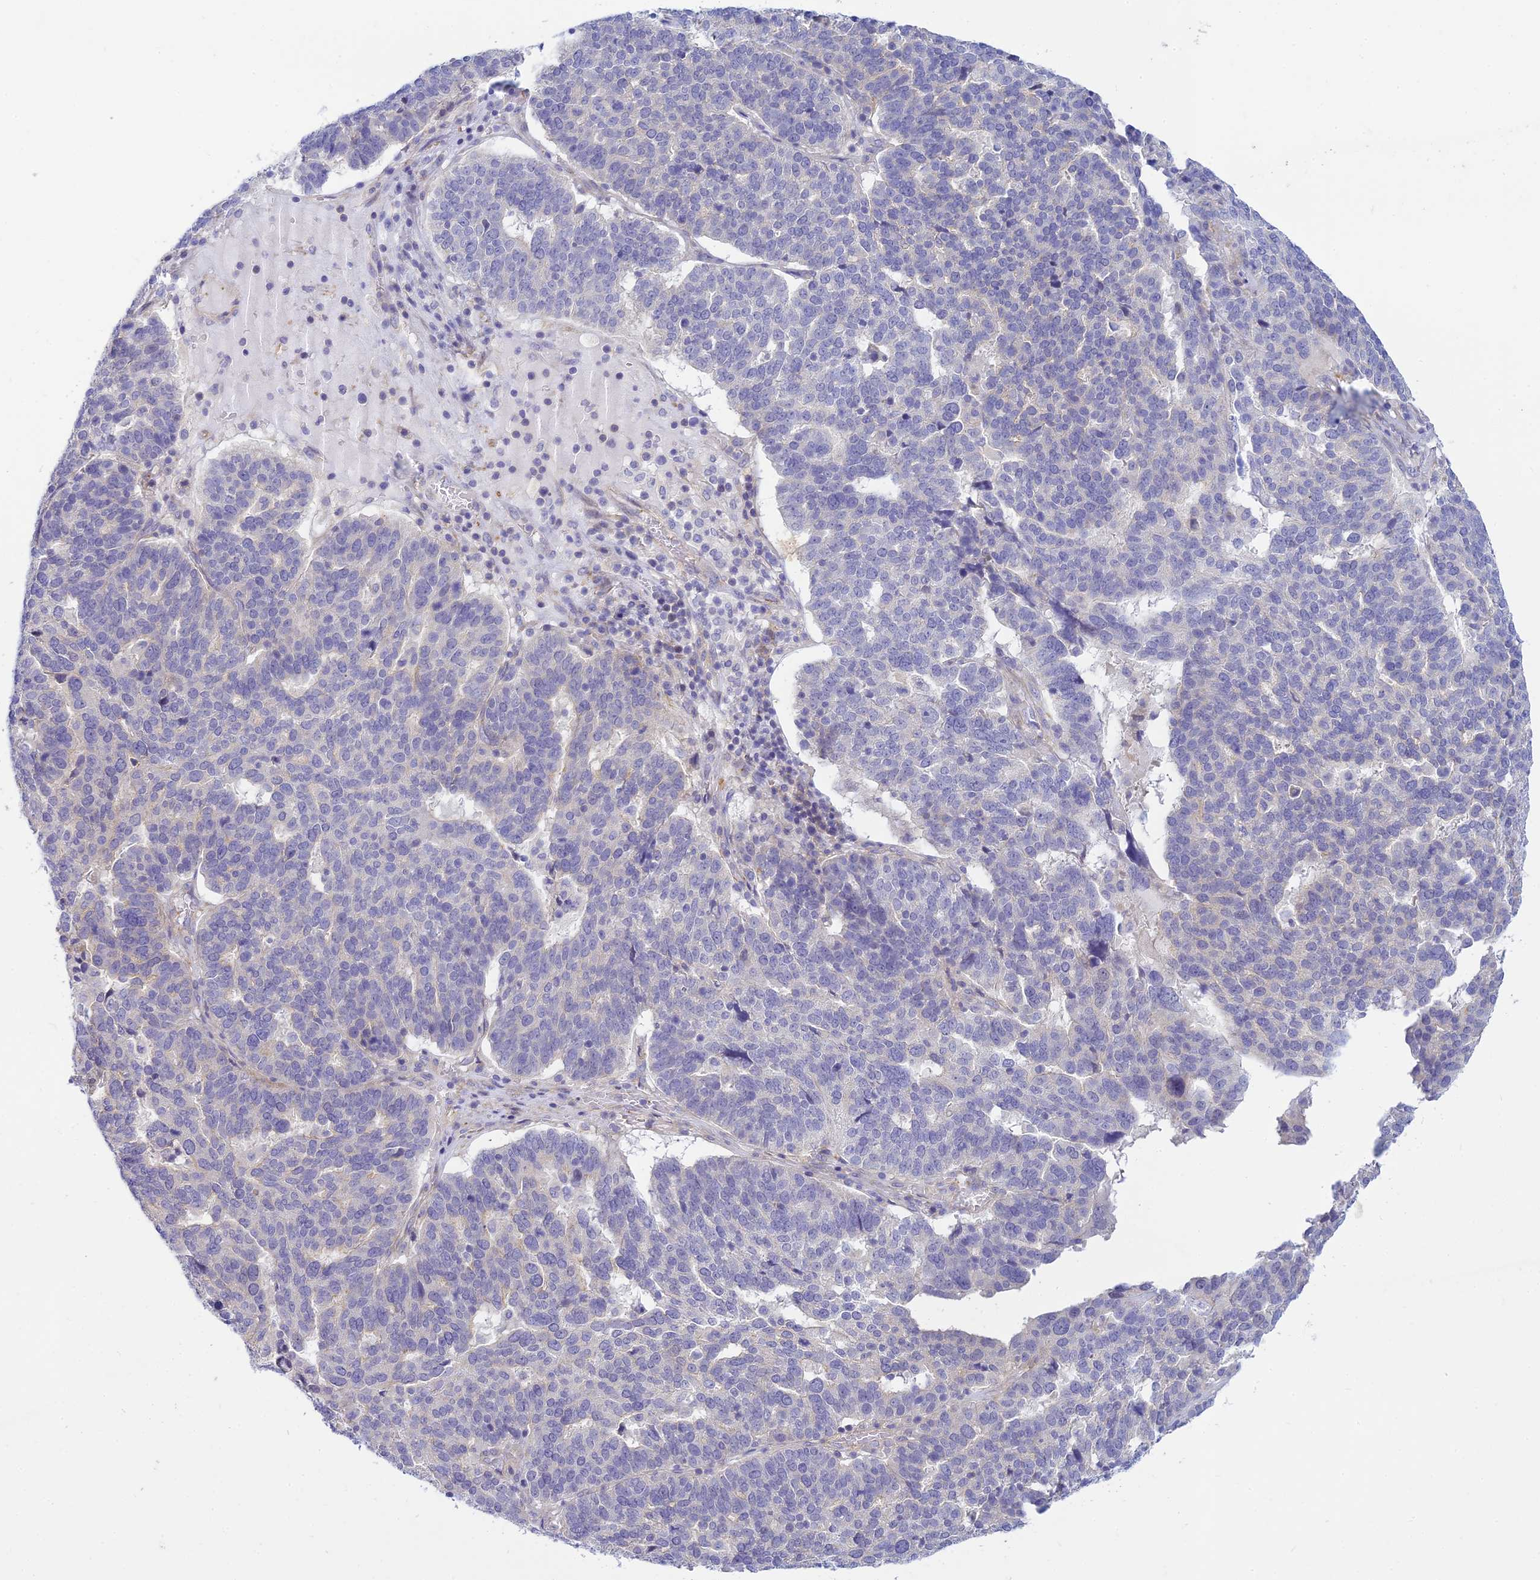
{"staining": {"intensity": "negative", "quantity": "none", "location": "none"}, "tissue": "ovarian cancer", "cell_type": "Tumor cells", "image_type": "cancer", "snomed": [{"axis": "morphology", "description": "Cystadenocarcinoma, serous, NOS"}, {"axis": "topography", "description": "Ovary"}], "caption": "Immunohistochemistry of human ovarian cancer (serous cystadenocarcinoma) exhibits no expression in tumor cells. The staining was performed using DAB (3,3'-diaminobenzidine) to visualize the protein expression in brown, while the nuclei were stained in blue with hematoxylin (Magnification: 20x).", "gene": "FBXW4", "patient": {"sex": "female", "age": 59}}